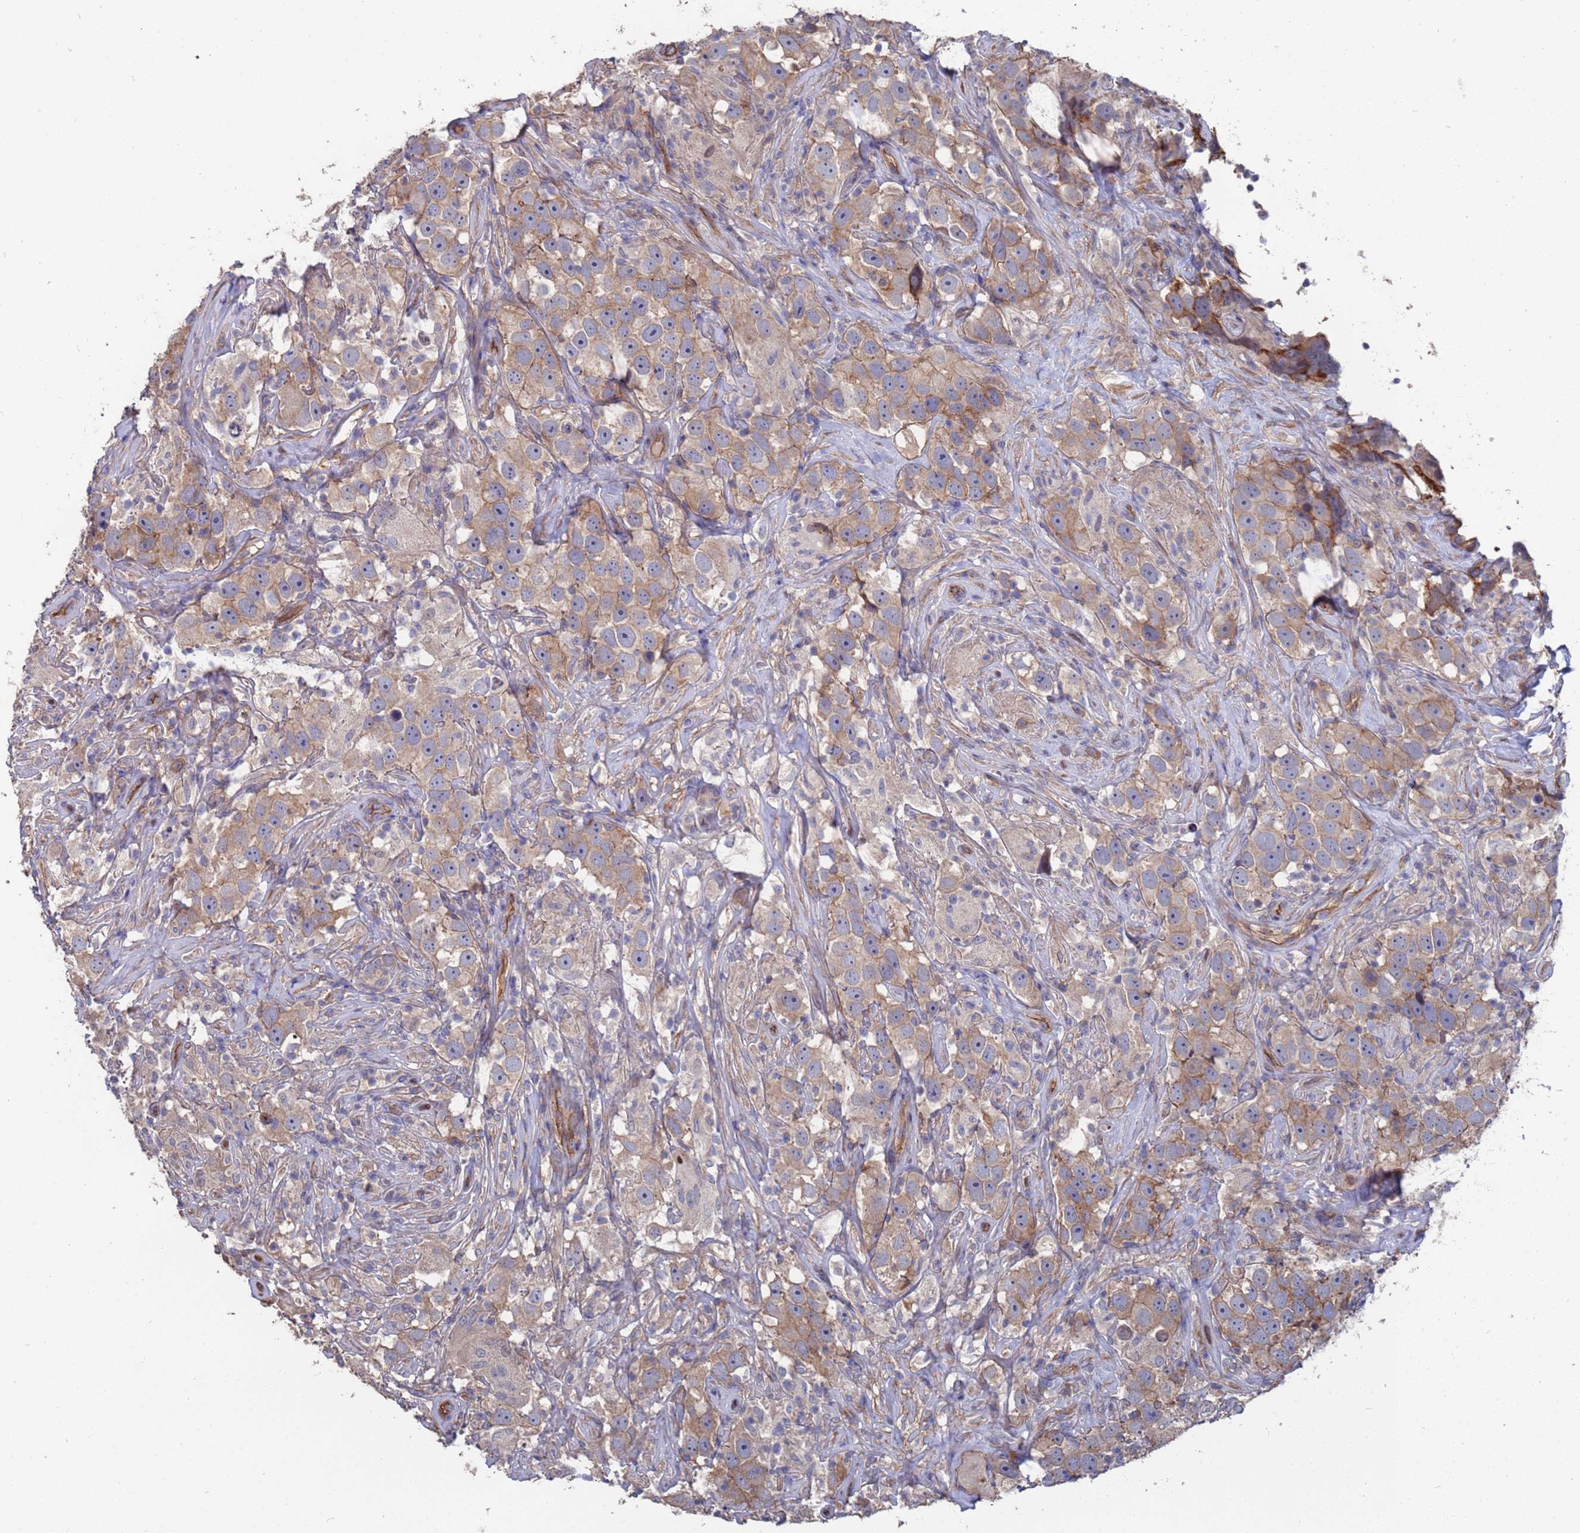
{"staining": {"intensity": "weak", "quantity": "25%-75%", "location": "cytoplasmic/membranous"}, "tissue": "testis cancer", "cell_type": "Tumor cells", "image_type": "cancer", "snomed": [{"axis": "morphology", "description": "Seminoma, NOS"}, {"axis": "topography", "description": "Testis"}], "caption": "DAB (3,3'-diaminobenzidine) immunohistochemical staining of human seminoma (testis) displays weak cytoplasmic/membranous protein positivity in approximately 25%-75% of tumor cells. (Brightfield microscopy of DAB IHC at high magnification).", "gene": "NDUFAF6", "patient": {"sex": "male", "age": 49}}